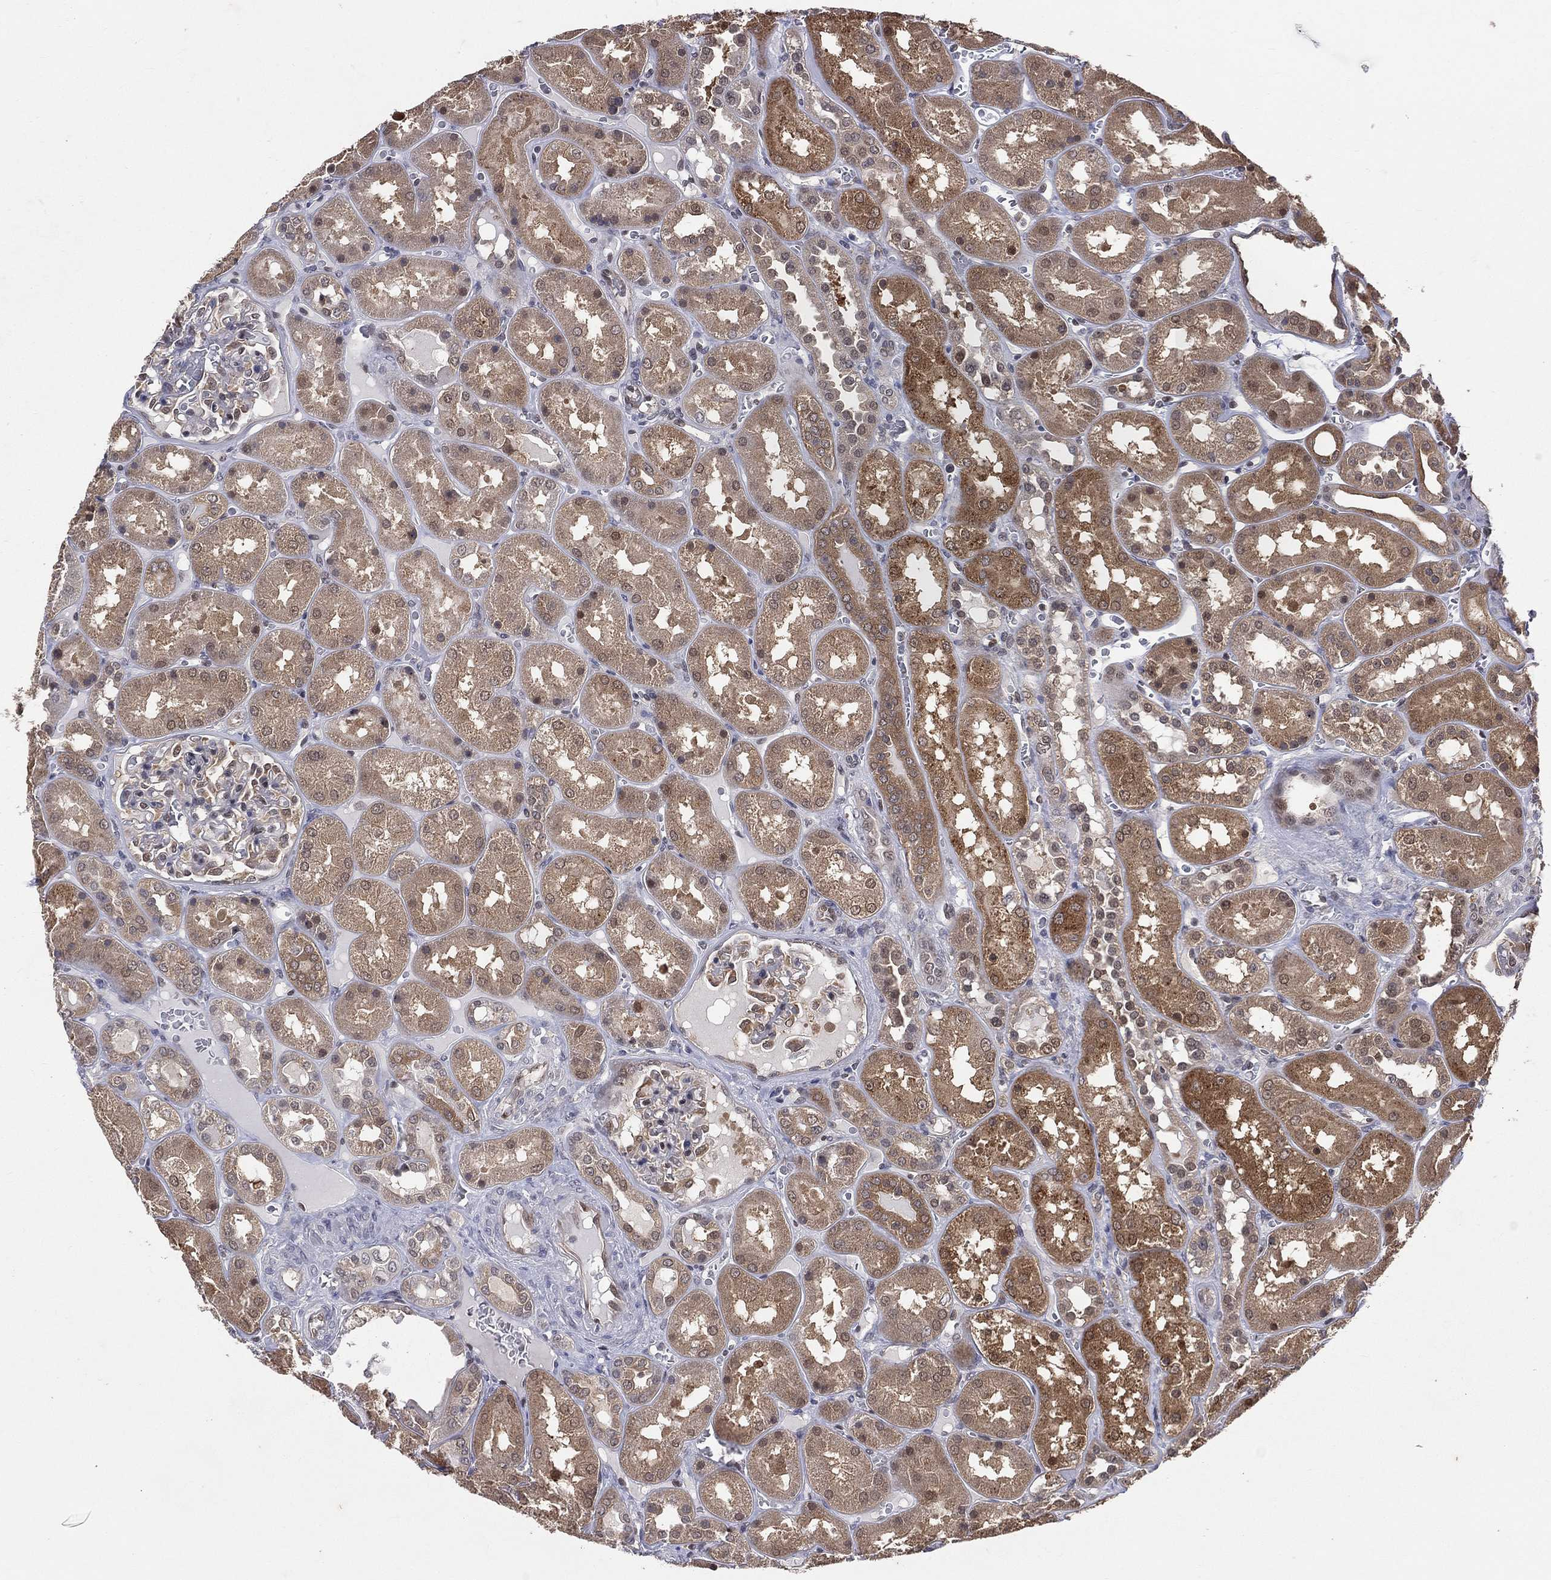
{"staining": {"intensity": "weak", "quantity": "25%-75%", "location": "cytoplasmic/membranous"}, "tissue": "kidney", "cell_type": "Cells in glomeruli", "image_type": "normal", "snomed": [{"axis": "morphology", "description": "Normal tissue, NOS"}, {"axis": "topography", "description": "Kidney"}], "caption": "Cells in glomeruli demonstrate weak cytoplasmic/membranous staining in about 25%-75% of cells in normal kidney.", "gene": "GMPR2", "patient": {"sex": "male", "age": 73}}